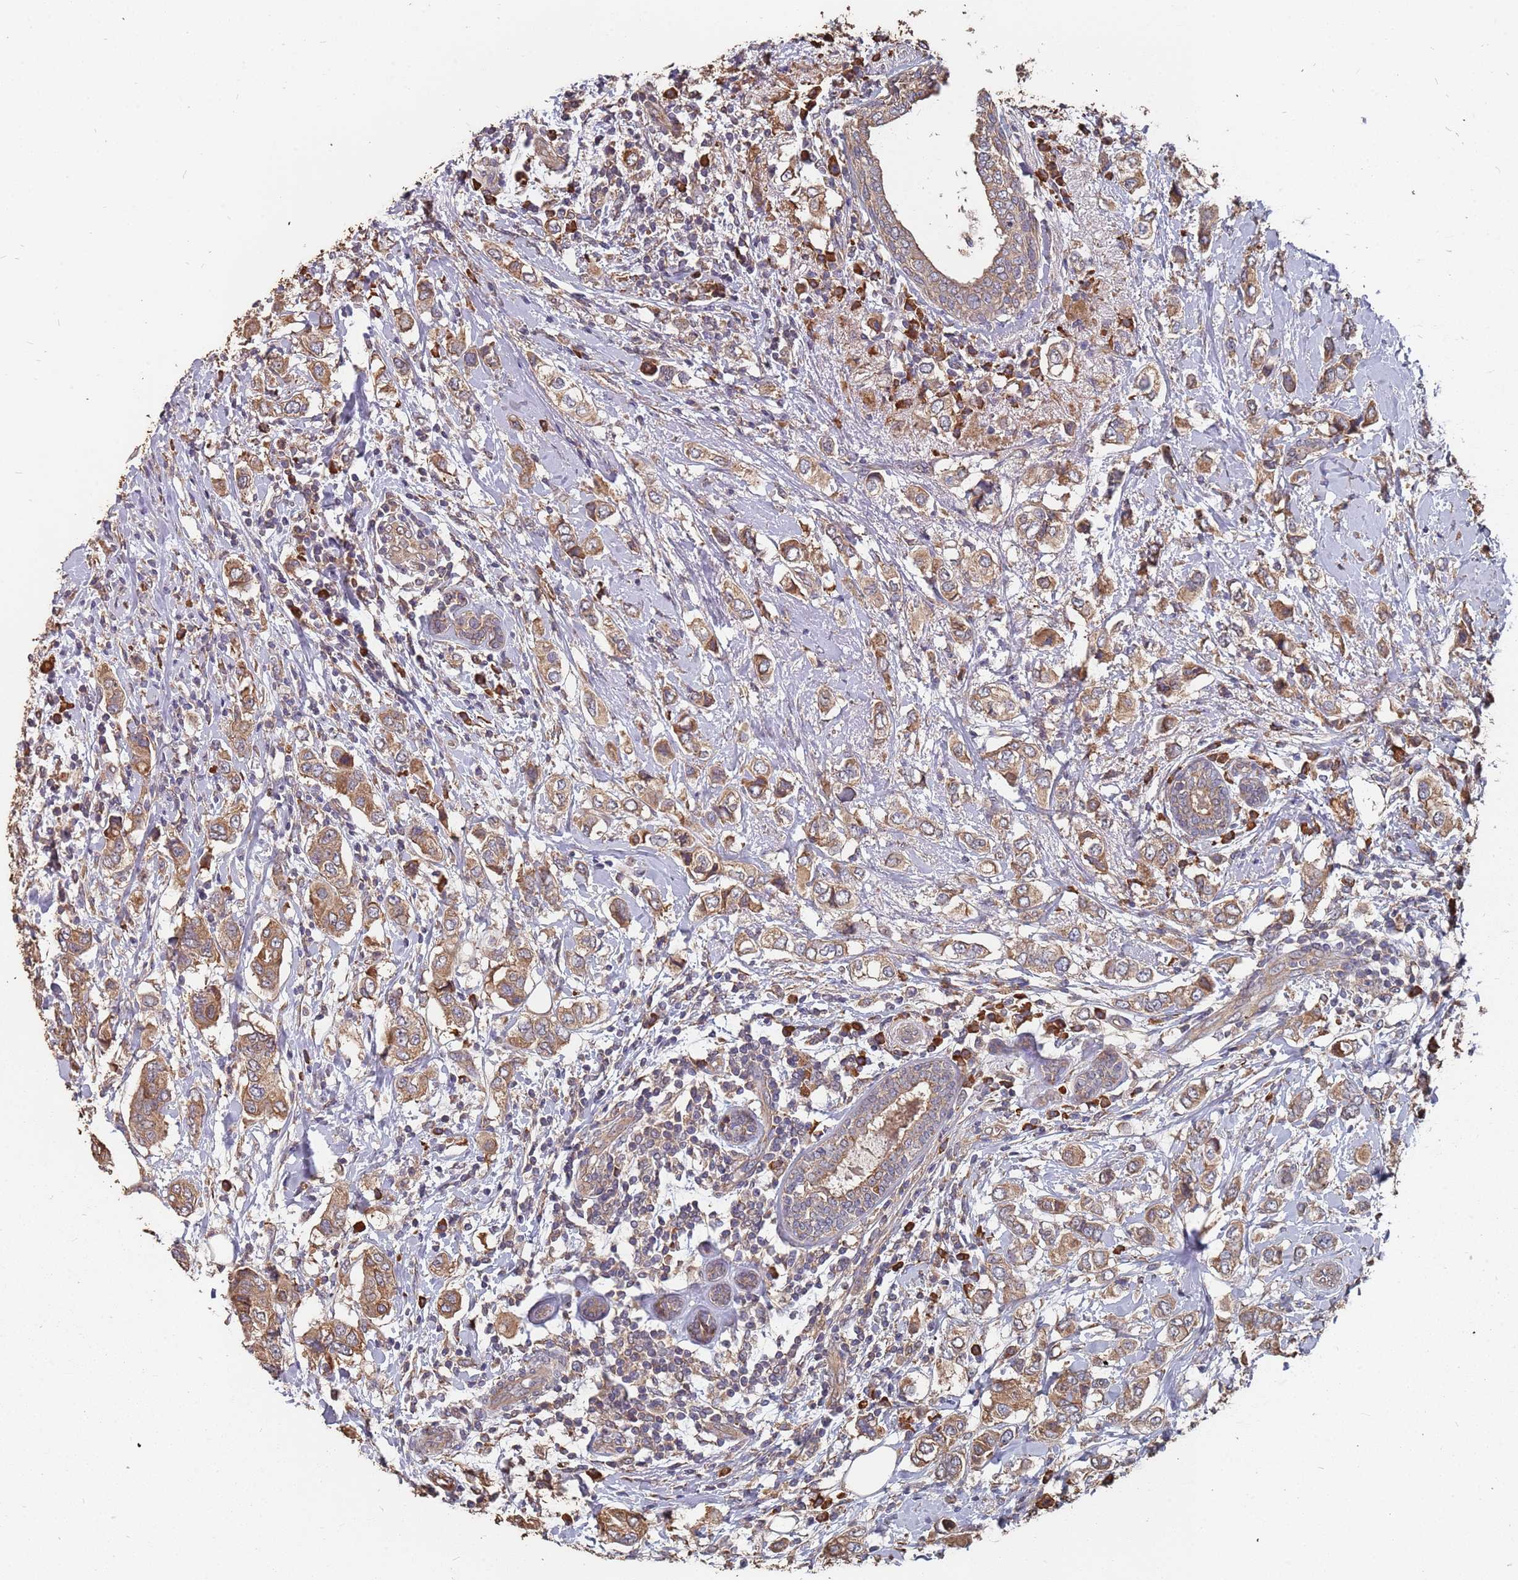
{"staining": {"intensity": "moderate", "quantity": ">75%", "location": "cytoplasmic/membranous"}, "tissue": "breast cancer", "cell_type": "Tumor cells", "image_type": "cancer", "snomed": [{"axis": "morphology", "description": "Lobular carcinoma"}, {"axis": "topography", "description": "Breast"}], "caption": "High-power microscopy captured an immunohistochemistry image of breast lobular carcinoma, revealing moderate cytoplasmic/membranous staining in about >75% of tumor cells. (DAB (3,3'-diaminobenzidine) IHC, brown staining for protein, blue staining for nuclei).", "gene": "ATG5", "patient": {"sex": "female", "age": 51}}